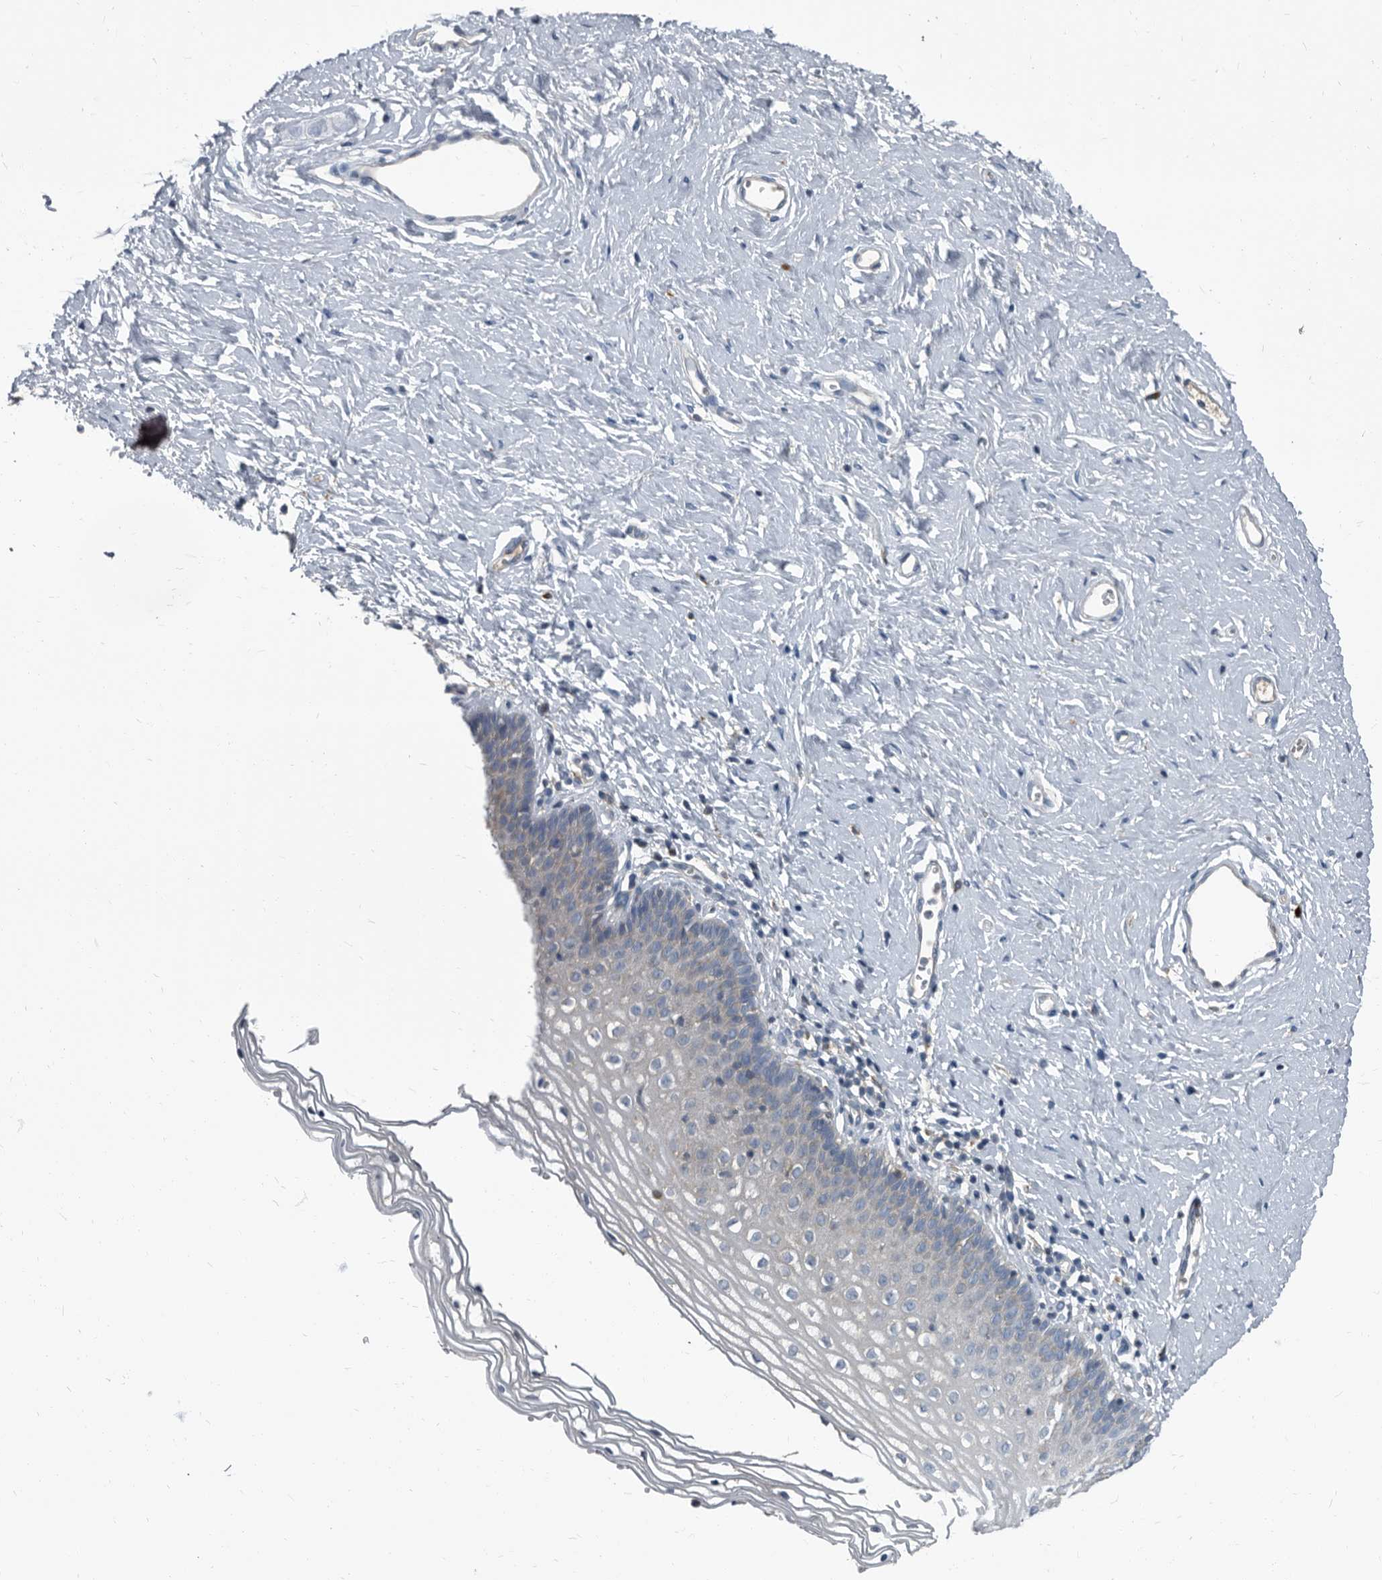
{"staining": {"intensity": "negative", "quantity": "none", "location": "none"}, "tissue": "vagina", "cell_type": "Squamous epithelial cells", "image_type": "normal", "snomed": [{"axis": "morphology", "description": "Normal tissue, NOS"}, {"axis": "topography", "description": "Vagina"}], "caption": "This is an immunohistochemistry (IHC) histopathology image of normal human vagina. There is no staining in squamous epithelial cells.", "gene": "CDV3", "patient": {"sex": "female", "age": 32}}